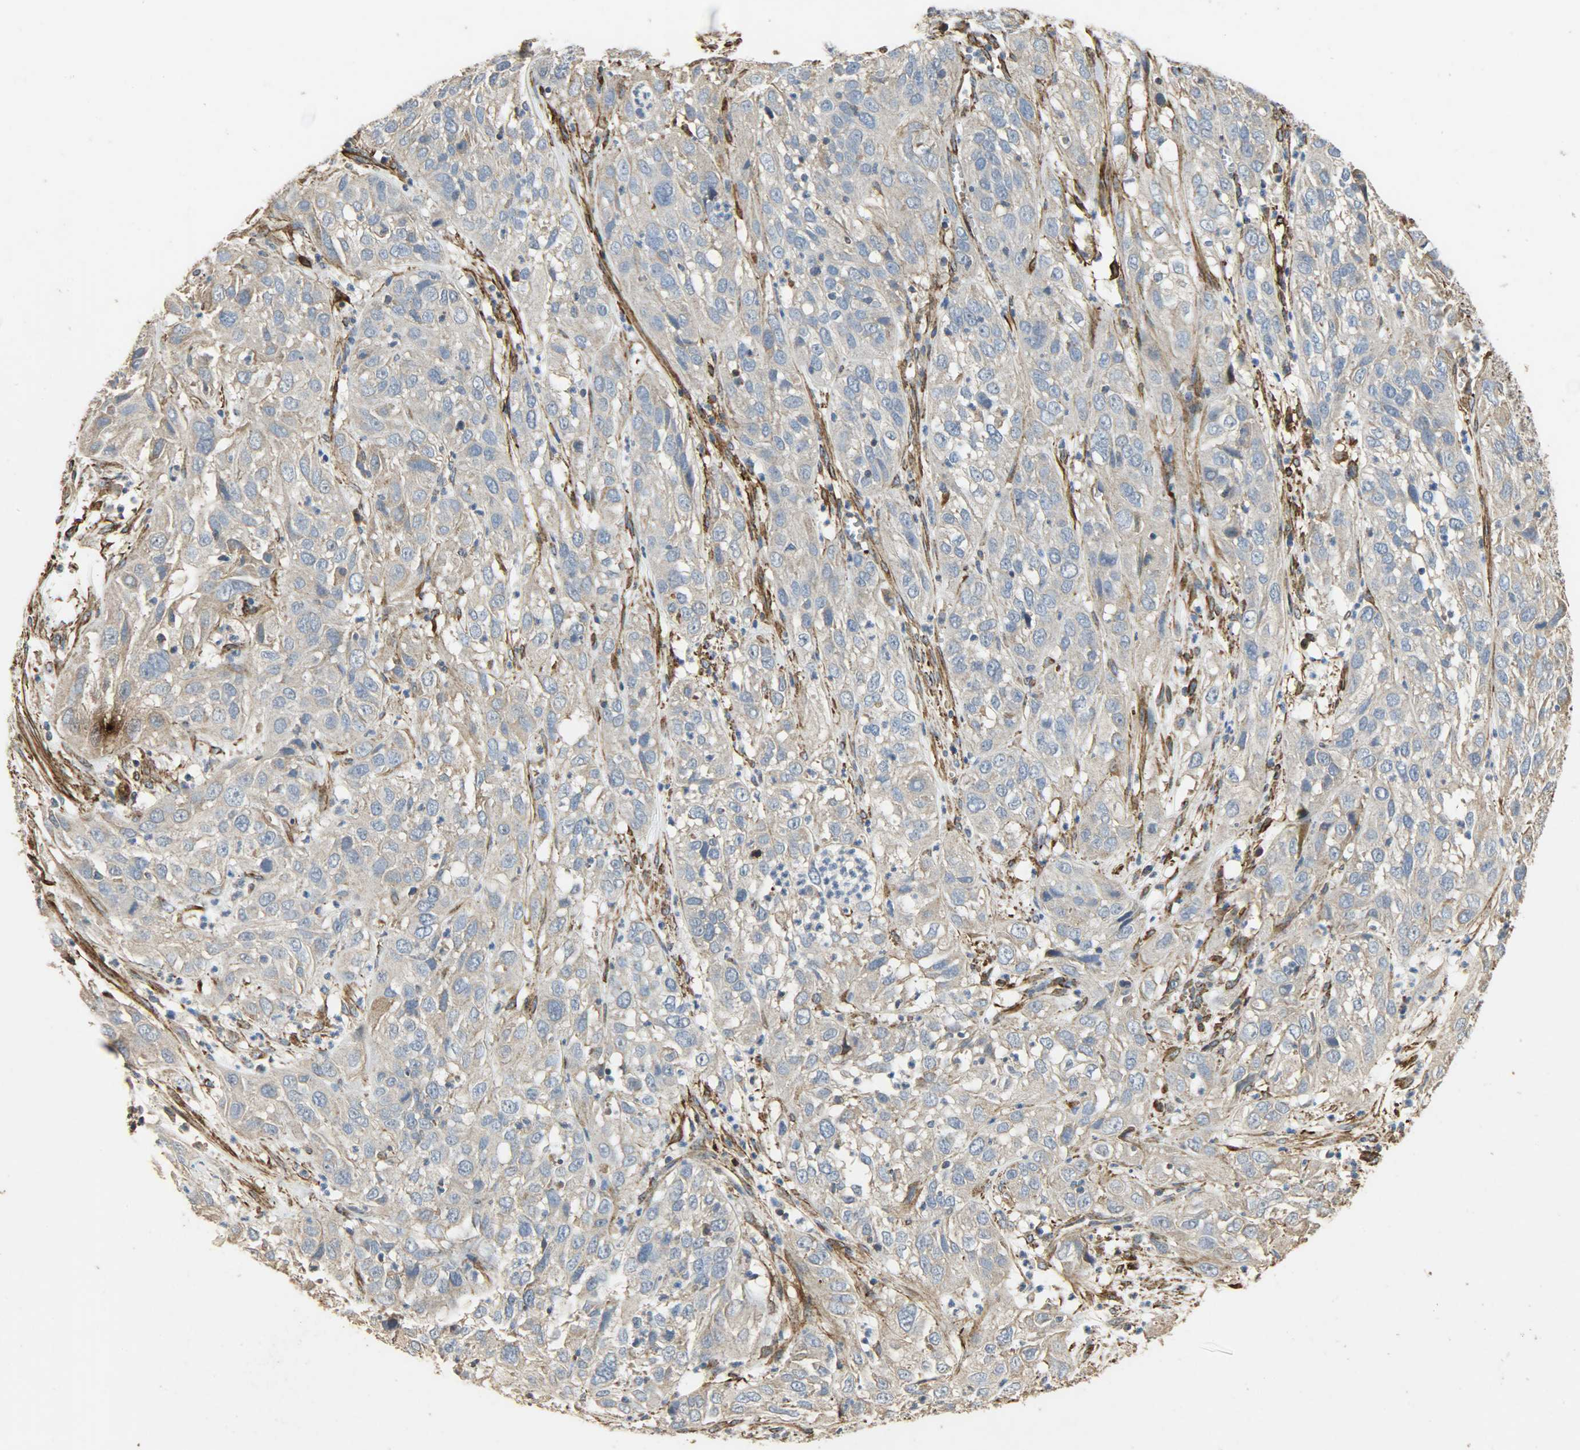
{"staining": {"intensity": "weak", "quantity": "25%-75%", "location": "cytoplasmic/membranous"}, "tissue": "cervical cancer", "cell_type": "Tumor cells", "image_type": "cancer", "snomed": [{"axis": "morphology", "description": "Squamous cell carcinoma, NOS"}, {"axis": "topography", "description": "Cervix"}], "caption": "There is low levels of weak cytoplasmic/membranous positivity in tumor cells of cervical cancer, as demonstrated by immunohistochemical staining (brown color).", "gene": "TPM4", "patient": {"sex": "female", "age": 32}}